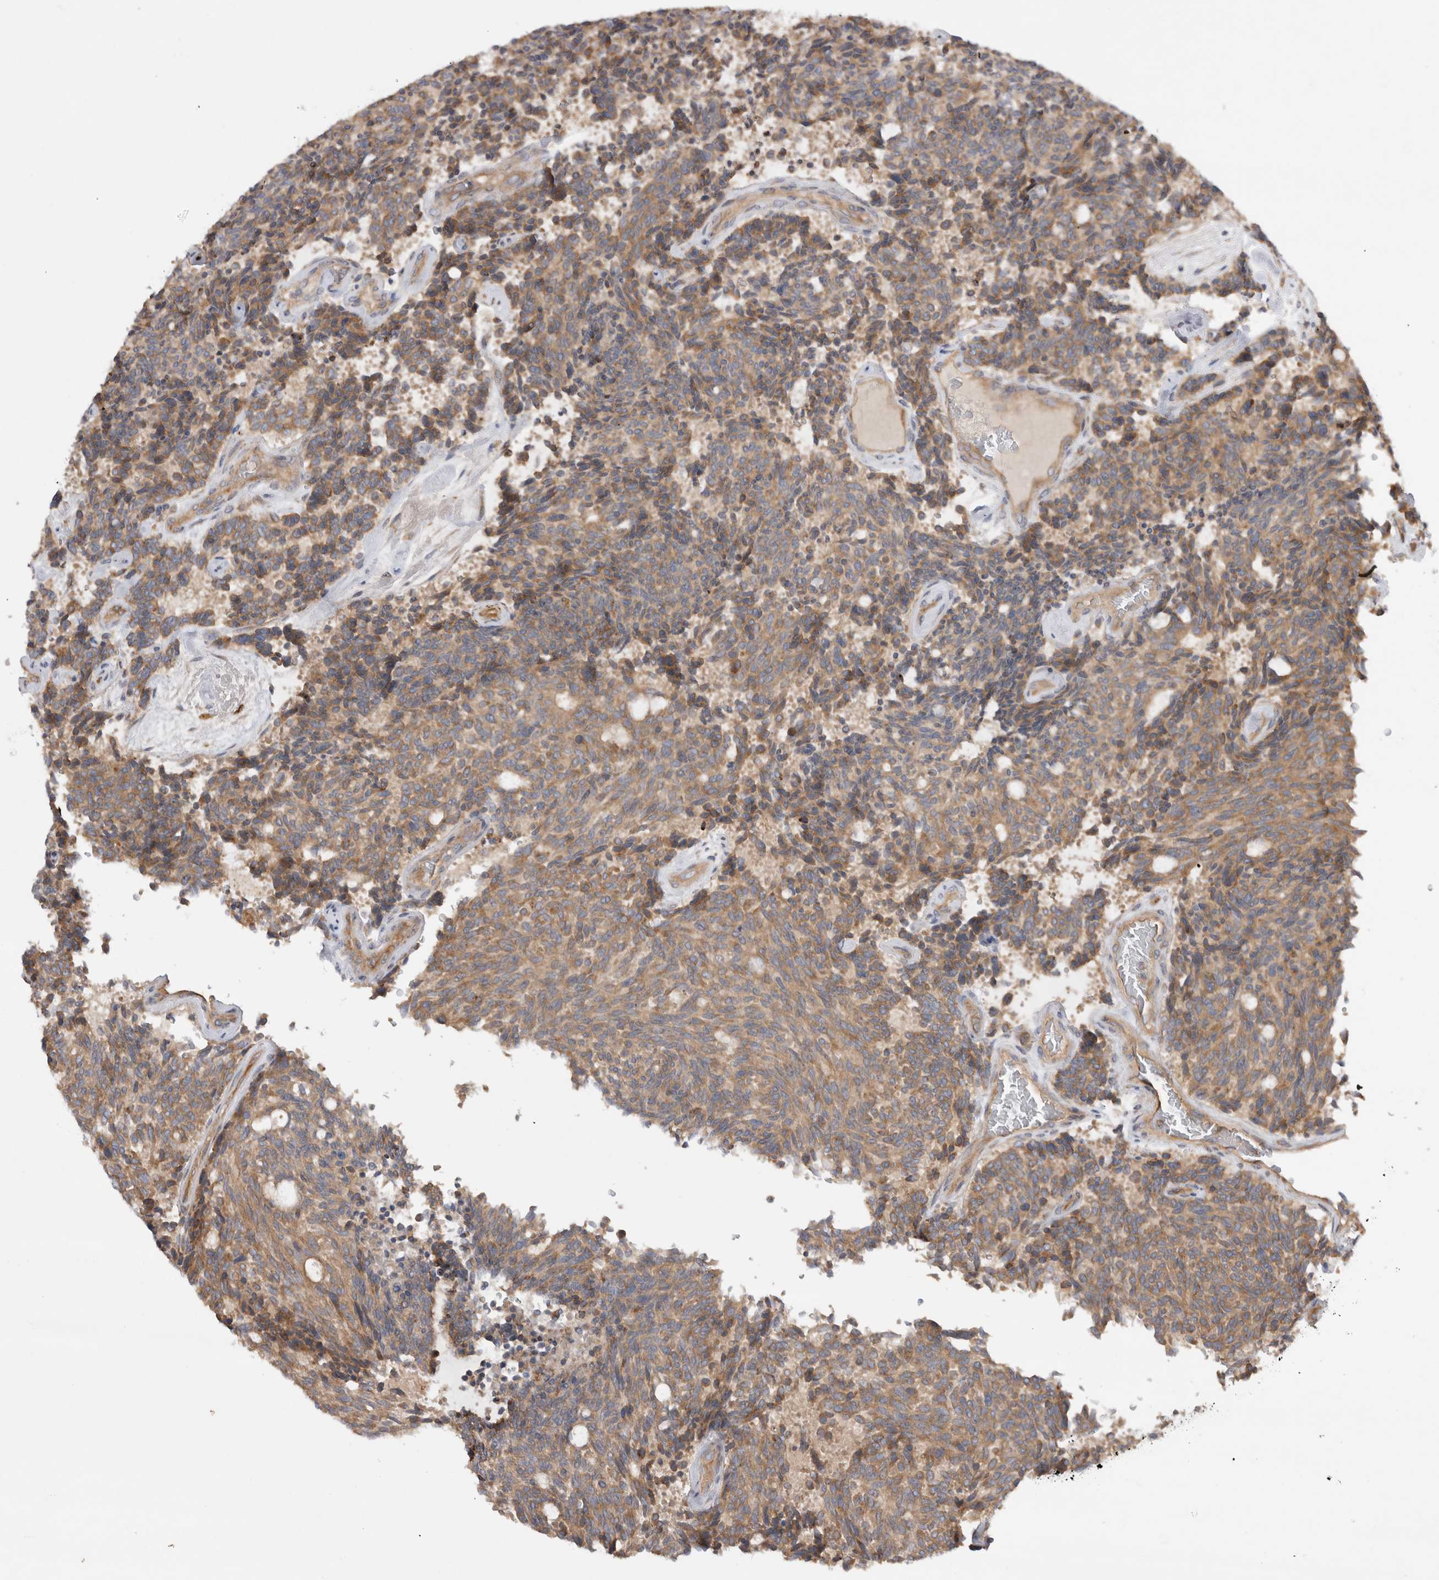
{"staining": {"intensity": "moderate", "quantity": "25%-75%", "location": "cytoplasmic/membranous"}, "tissue": "carcinoid", "cell_type": "Tumor cells", "image_type": "cancer", "snomed": [{"axis": "morphology", "description": "Carcinoid, malignant, NOS"}, {"axis": "topography", "description": "Pancreas"}], "caption": "Moderate cytoplasmic/membranous positivity is identified in approximately 25%-75% of tumor cells in malignant carcinoid.", "gene": "PDCD10", "patient": {"sex": "female", "age": 54}}